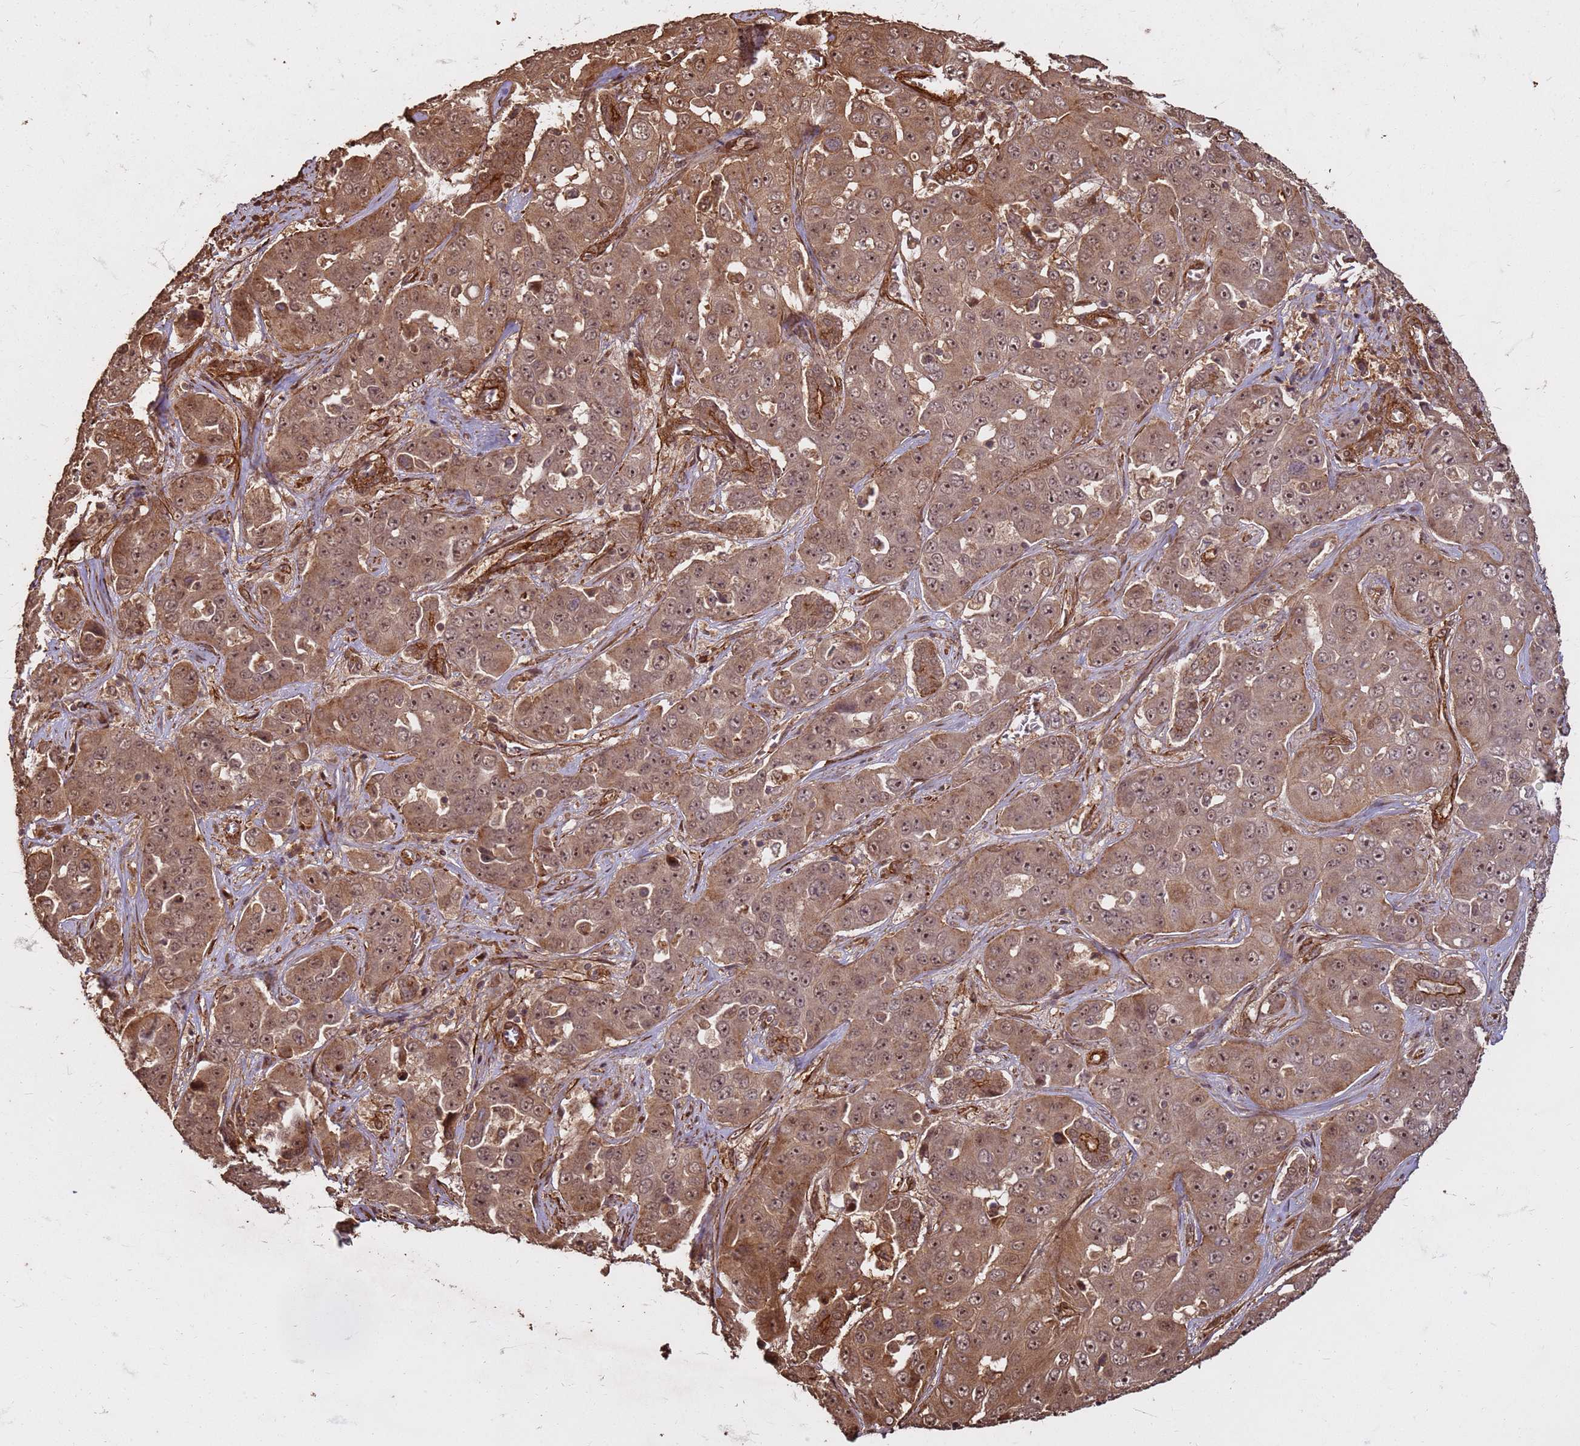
{"staining": {"intensity": "moderate", "quantity": ">75%", "location": "cytoplasmic/membranous,nuclear"}, "tissue": "liver cancer", "cell_type": "Tumor cells", "image_type": "cancer", "snomed": [{"axis": "morphology", "description": "Cholangiocarcinoma"}, {"axis": "topography", "description": "Liver"}], "caption": "About >75% of tumor cells in human liver cancer show moderate cytoplasmic/membranous and nuclear protein expression as visualized by brown immunohistochemical staining.", "gene": "KIF26A", "patient": {"sex": "female", "age": 52}}